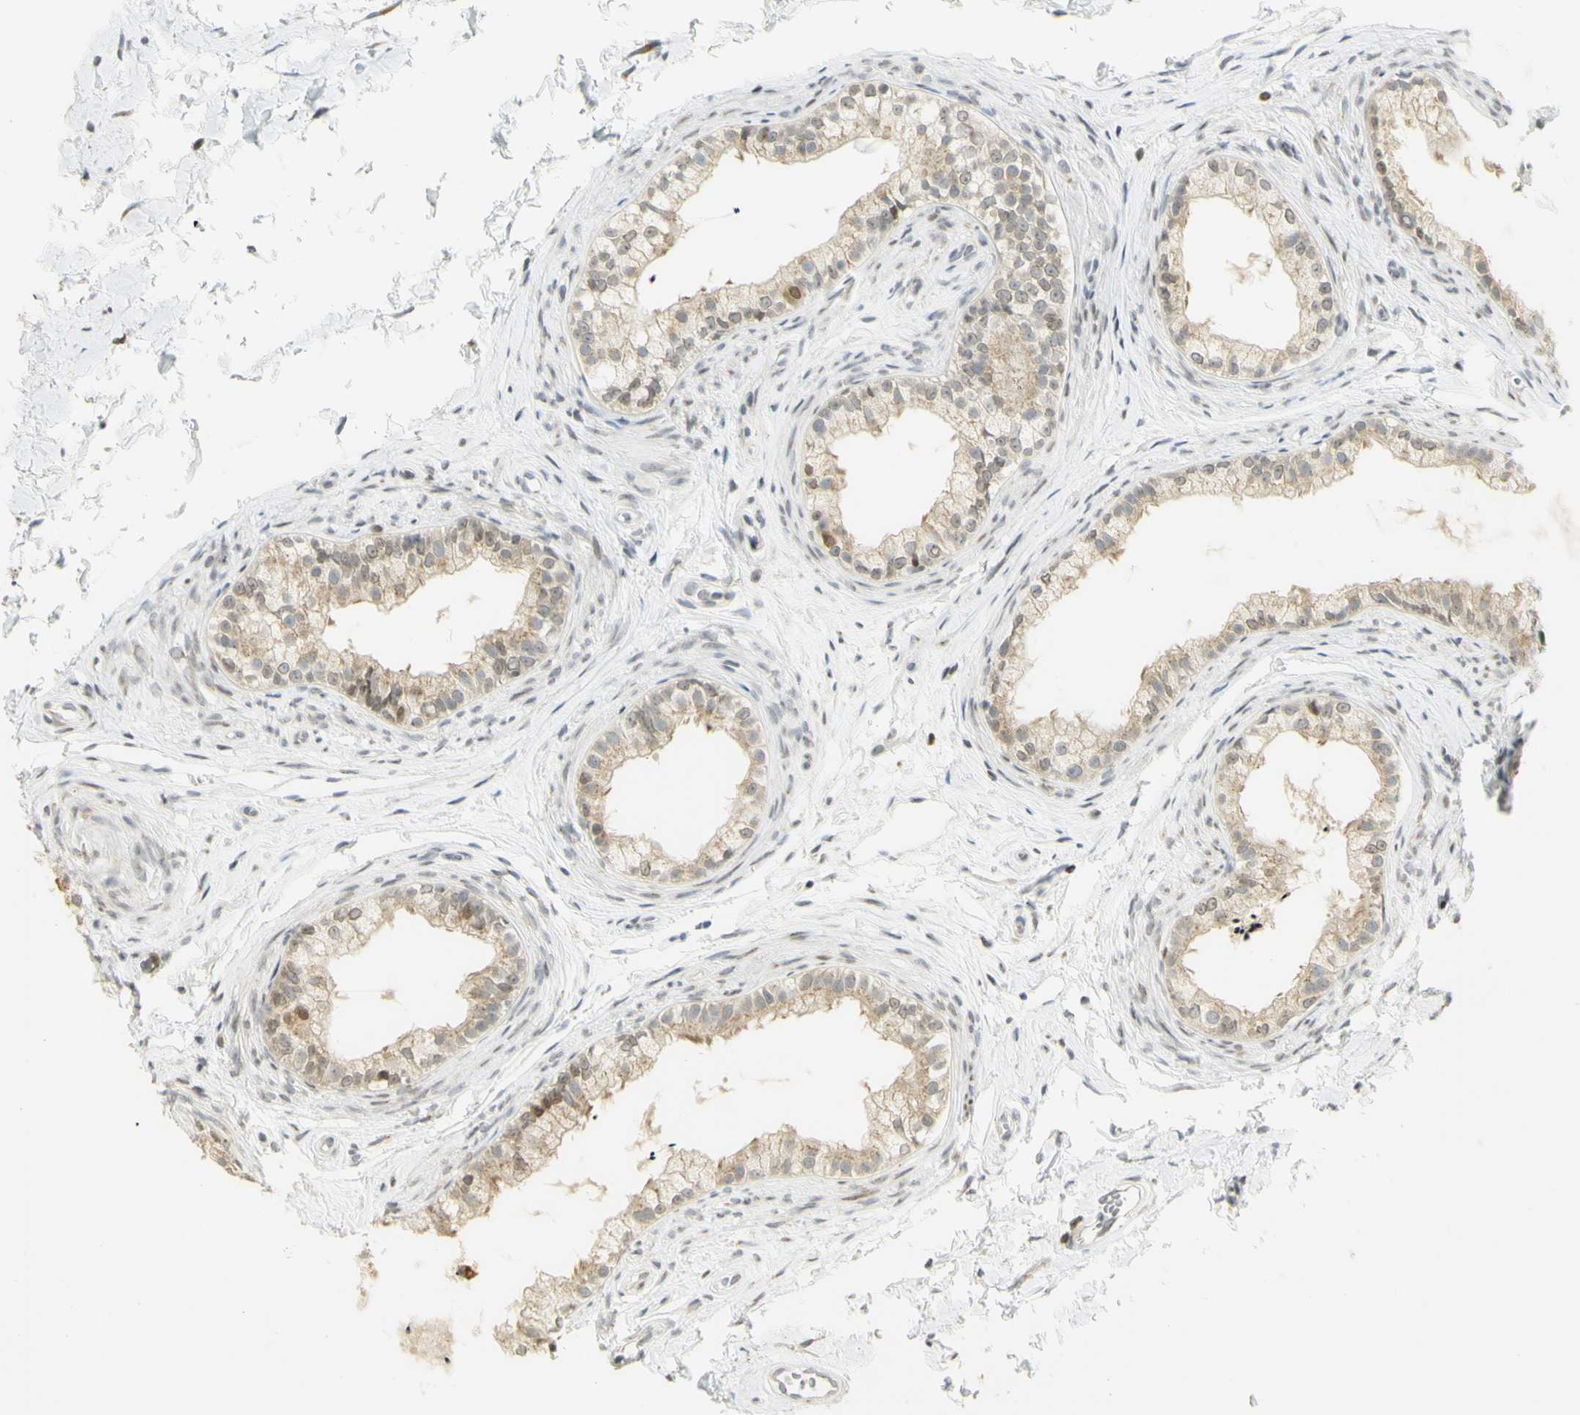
{"staining": {"intensity": "moderate", "quantity": ">75%", "location": "cytoplasmic/membranous,nuclear"}, "tissue": "epididymis", "cell_type": "Glandular cells", "image_type": "normal", "snomed": [{"axis": "morphology", "description": "Normal tissue, NOS"}, {"axis": "topography", "description": "Epididymis"}], "caption": "Moderate cytoplasmic/membranous,nuclear positivity is seen in about >75% of glandular cells in benign epididymis. Nuclei are stained in blue.", "gene": "KIF11", "patient": {"sex": "male", "age": 56}}